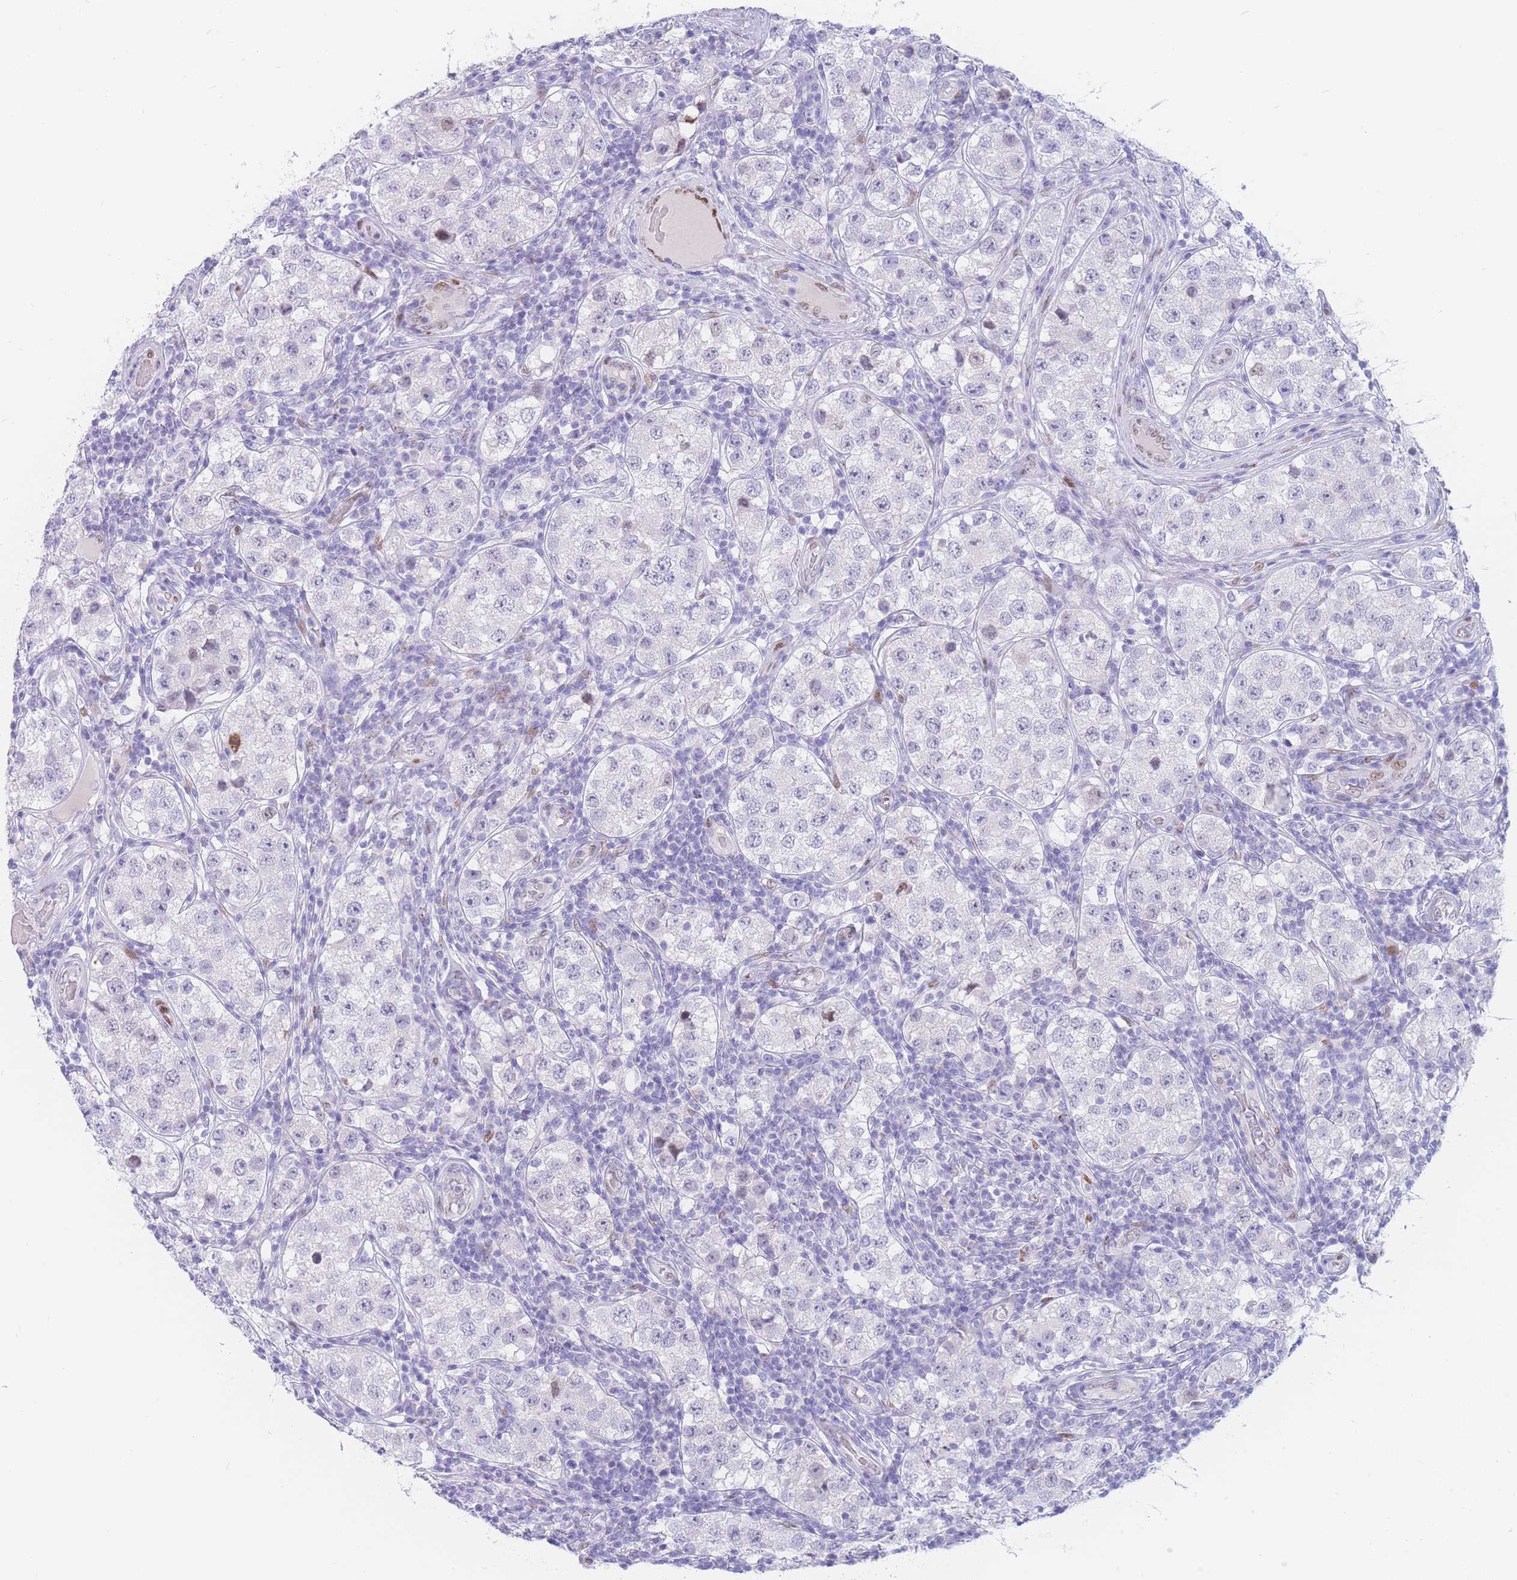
{"staining": {"intensity": "weak", "quantity": "<25%", "location": "nuclear"}, "tissue": "testis cancer", "cell_type": "Tumor cells", "image_type": "cancer", "snomed": [{"axis": "morphology", "description": "Seminoma, NOS"}, {"axis": "topography", "description": "Testis"}], "caption": "A histopathology image of human seminoma (testis) is negative for staining in tumor cells.", "gene": "PSMB5", "patient": {"sex": "male", "age": 34}}